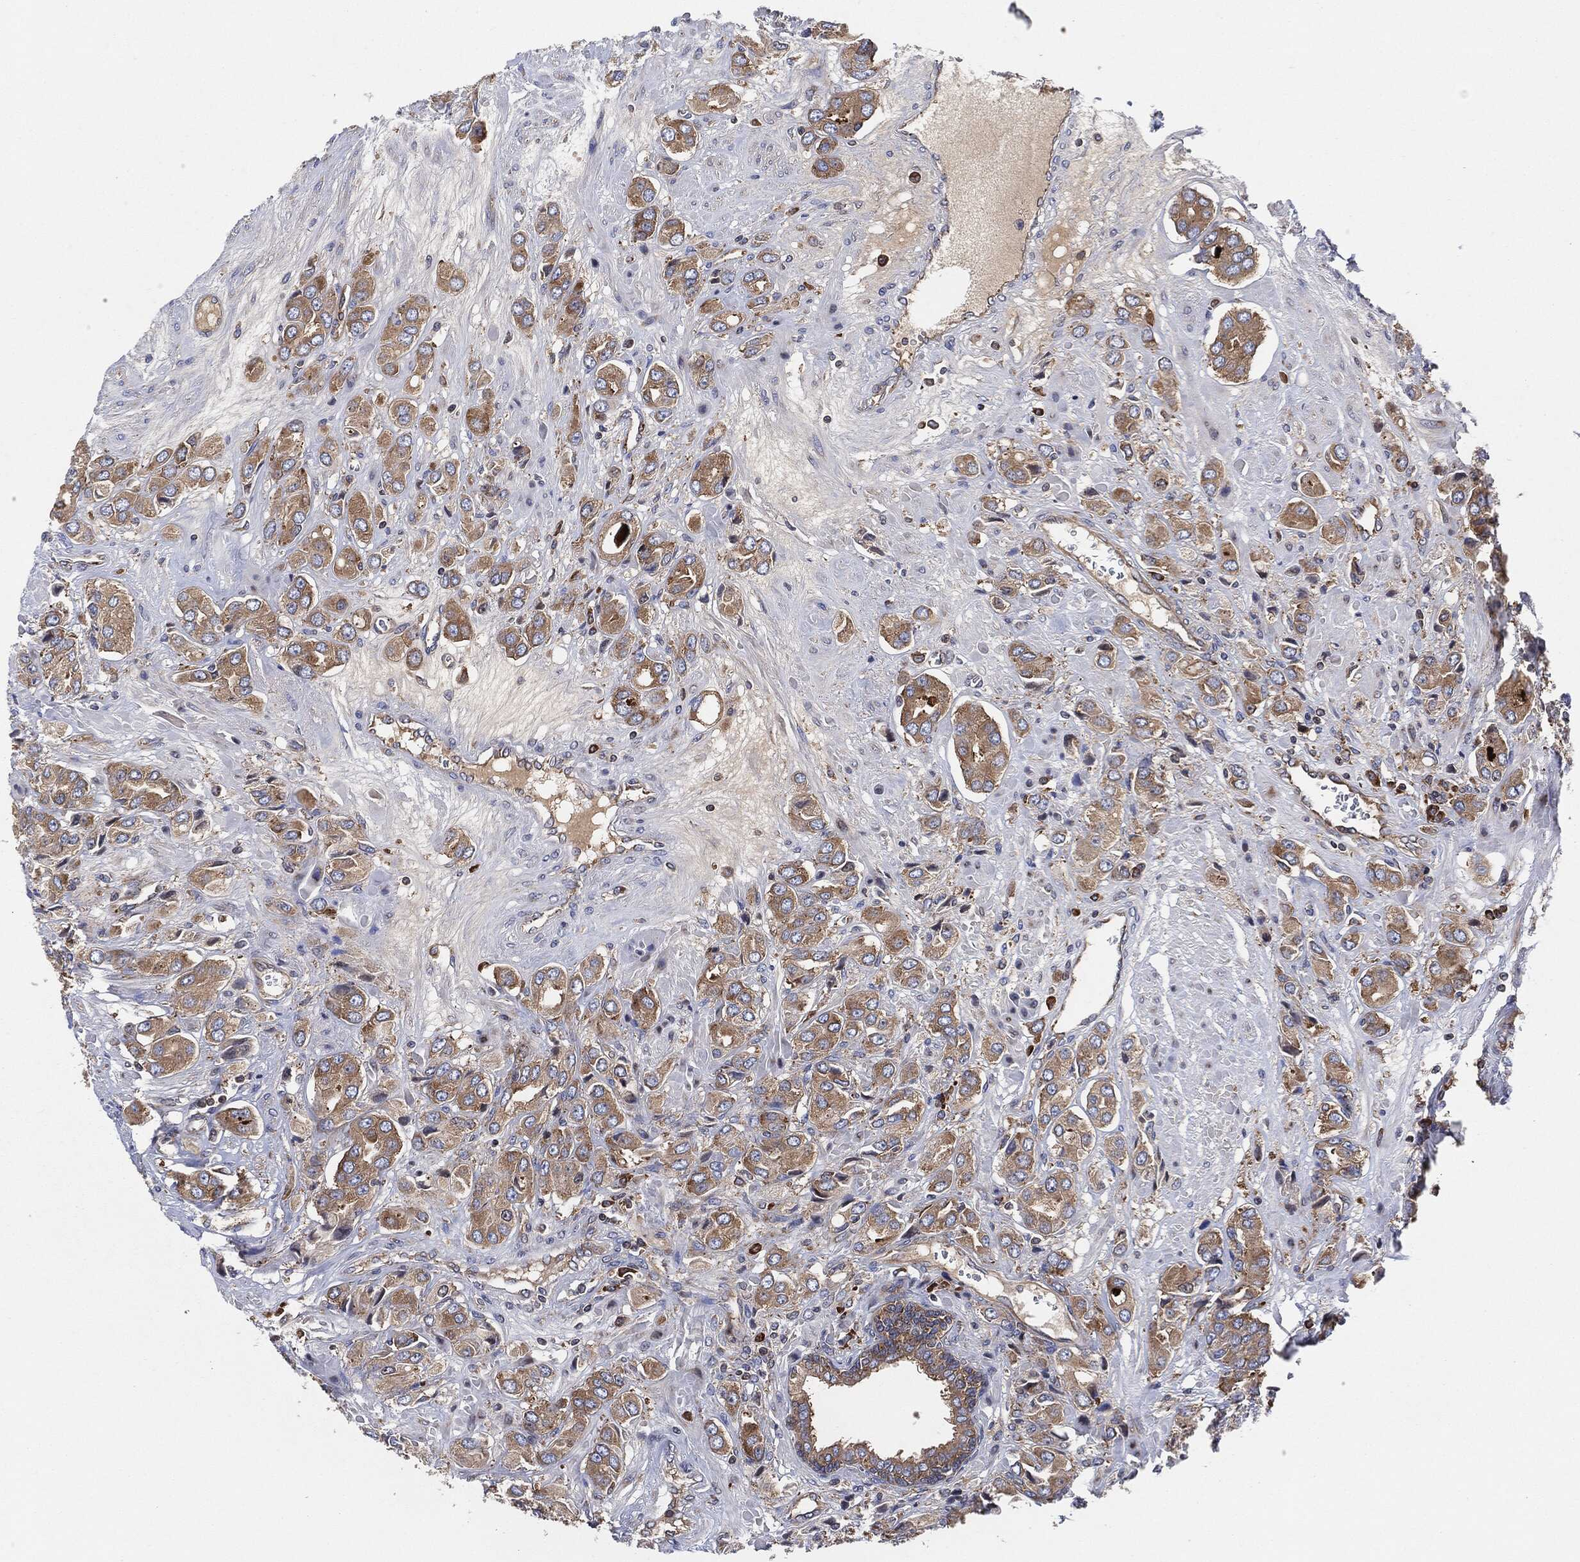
{"staining": {"intensity": "moderate", "quantity": ">75%", "location": "cytoplasmic/membranous"}, "tissue": "prostate cancer", "cell_type": "Tumor cells", "image_type": "cancer", "snomed": [{"axis": "morphology", "description": "Adenocarcinoma, NOS"}, {"axis": "topography", "description": "Prostate and seminal vesicle, NOS"}, {"axis": "topography", "description": "Prostate"}], "caption": "IHC (DAB (3,3'-diaminobenzidine)) staining of prostate cancer shows moderate cytoplasmic/membranous protein expression in about >75% of tumor cells. (Brightfield microscopy of DAB IHC at high magnification).", "gene": "EIF2S2", "patient": {"sex": "male", "age": 69}}